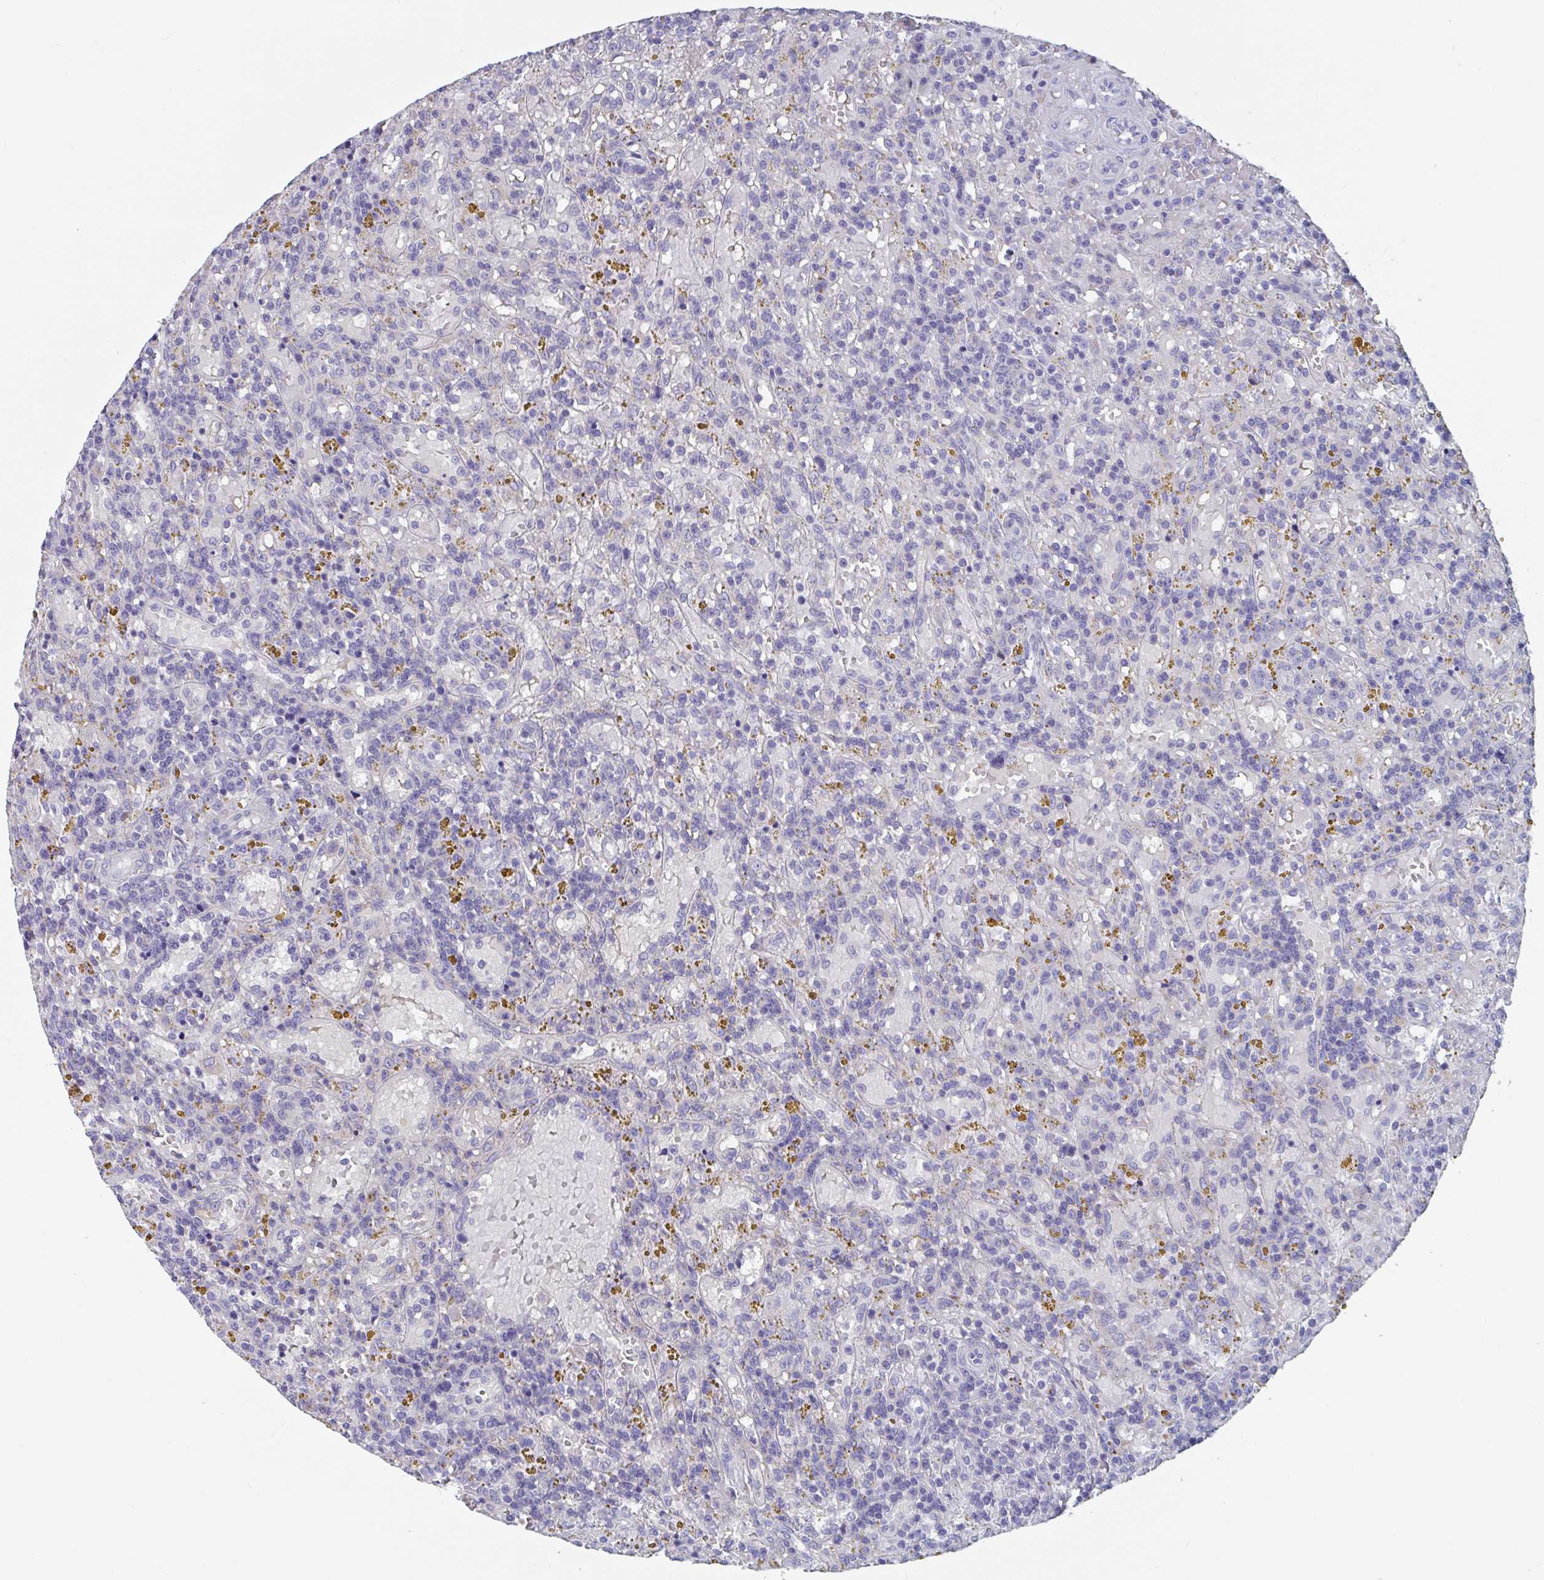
{"staining": {"intensity": "negative", "quantity": "none", "location": "none"}, "tissue": "lymphoma", "cell_type": "Tumor cells", "image_type": "cancer", "snomed": [{"axis": "morphology", "description": "Malignant lymphoma, non-Hodgkin's type, Low grade"}, {"axis": "topography", "description": "Spleen"}], "caption": "Immunohistochemistry (IHC) of low-grade malignant lymphoma, non-Hodgkin's type displays no positivity in tumor cells.", "gene": "ABHD16A", "patient": {"sex": "female", "age": 65}}